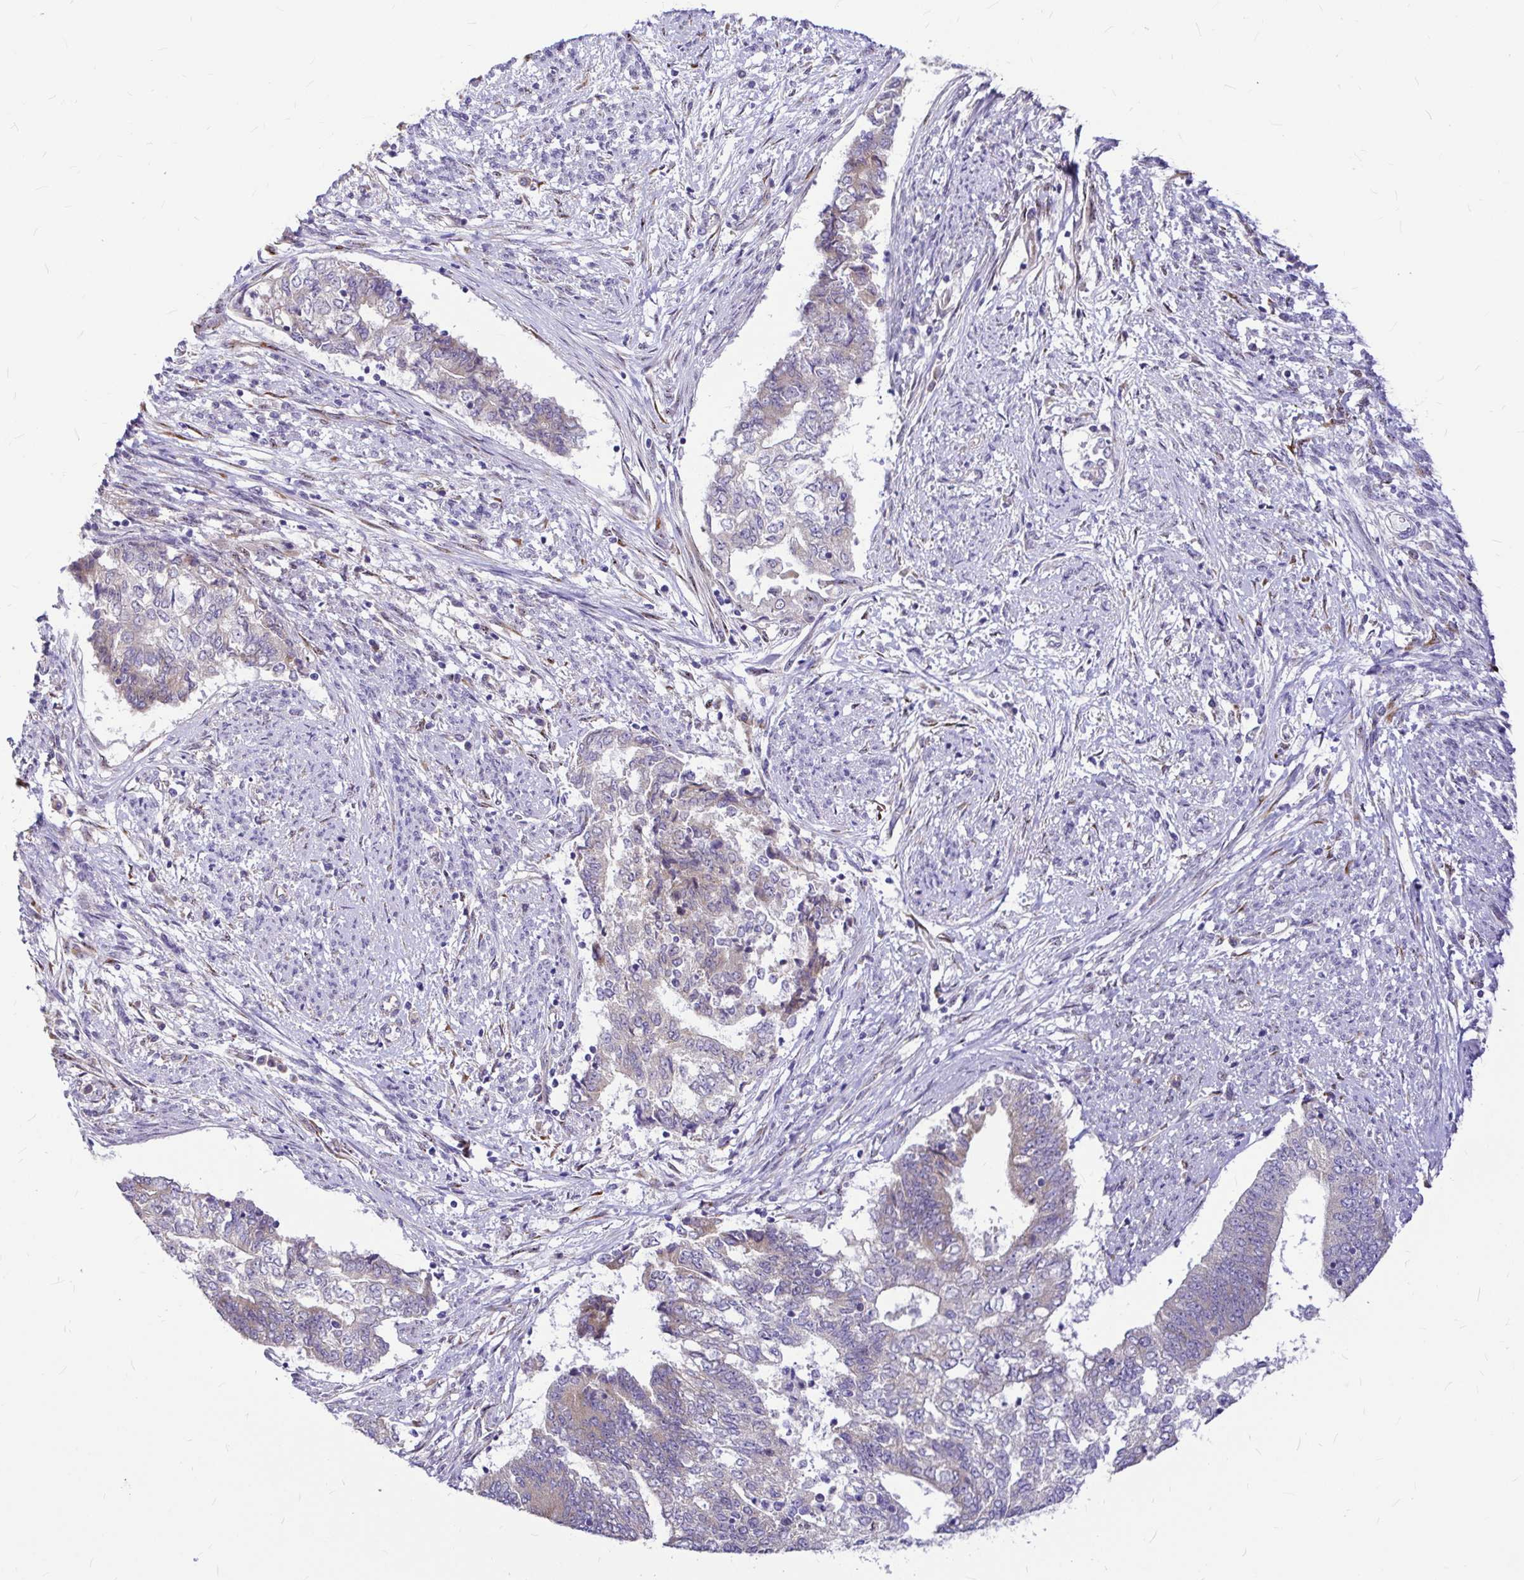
{"staining": {"intensity": "negative", "quantity": "none", "location": "none"}, "tissue": "endometrial cancer", "cell_type": "Tumor cells", "image_type": "cancer", "snomed": [{"axis": "morphology", "description": "Adenocarcinoma, NOS"}, {"axis": "topography", "description": "Endometrium"}], "caption": "Image shows no protein staining in tumor cells of endometrial cancer (adenocarcinoma) tissue. Nuclei are stained in blue.", "gene": "GABBR2", "patient": {"sex": "female", "age": 65}}